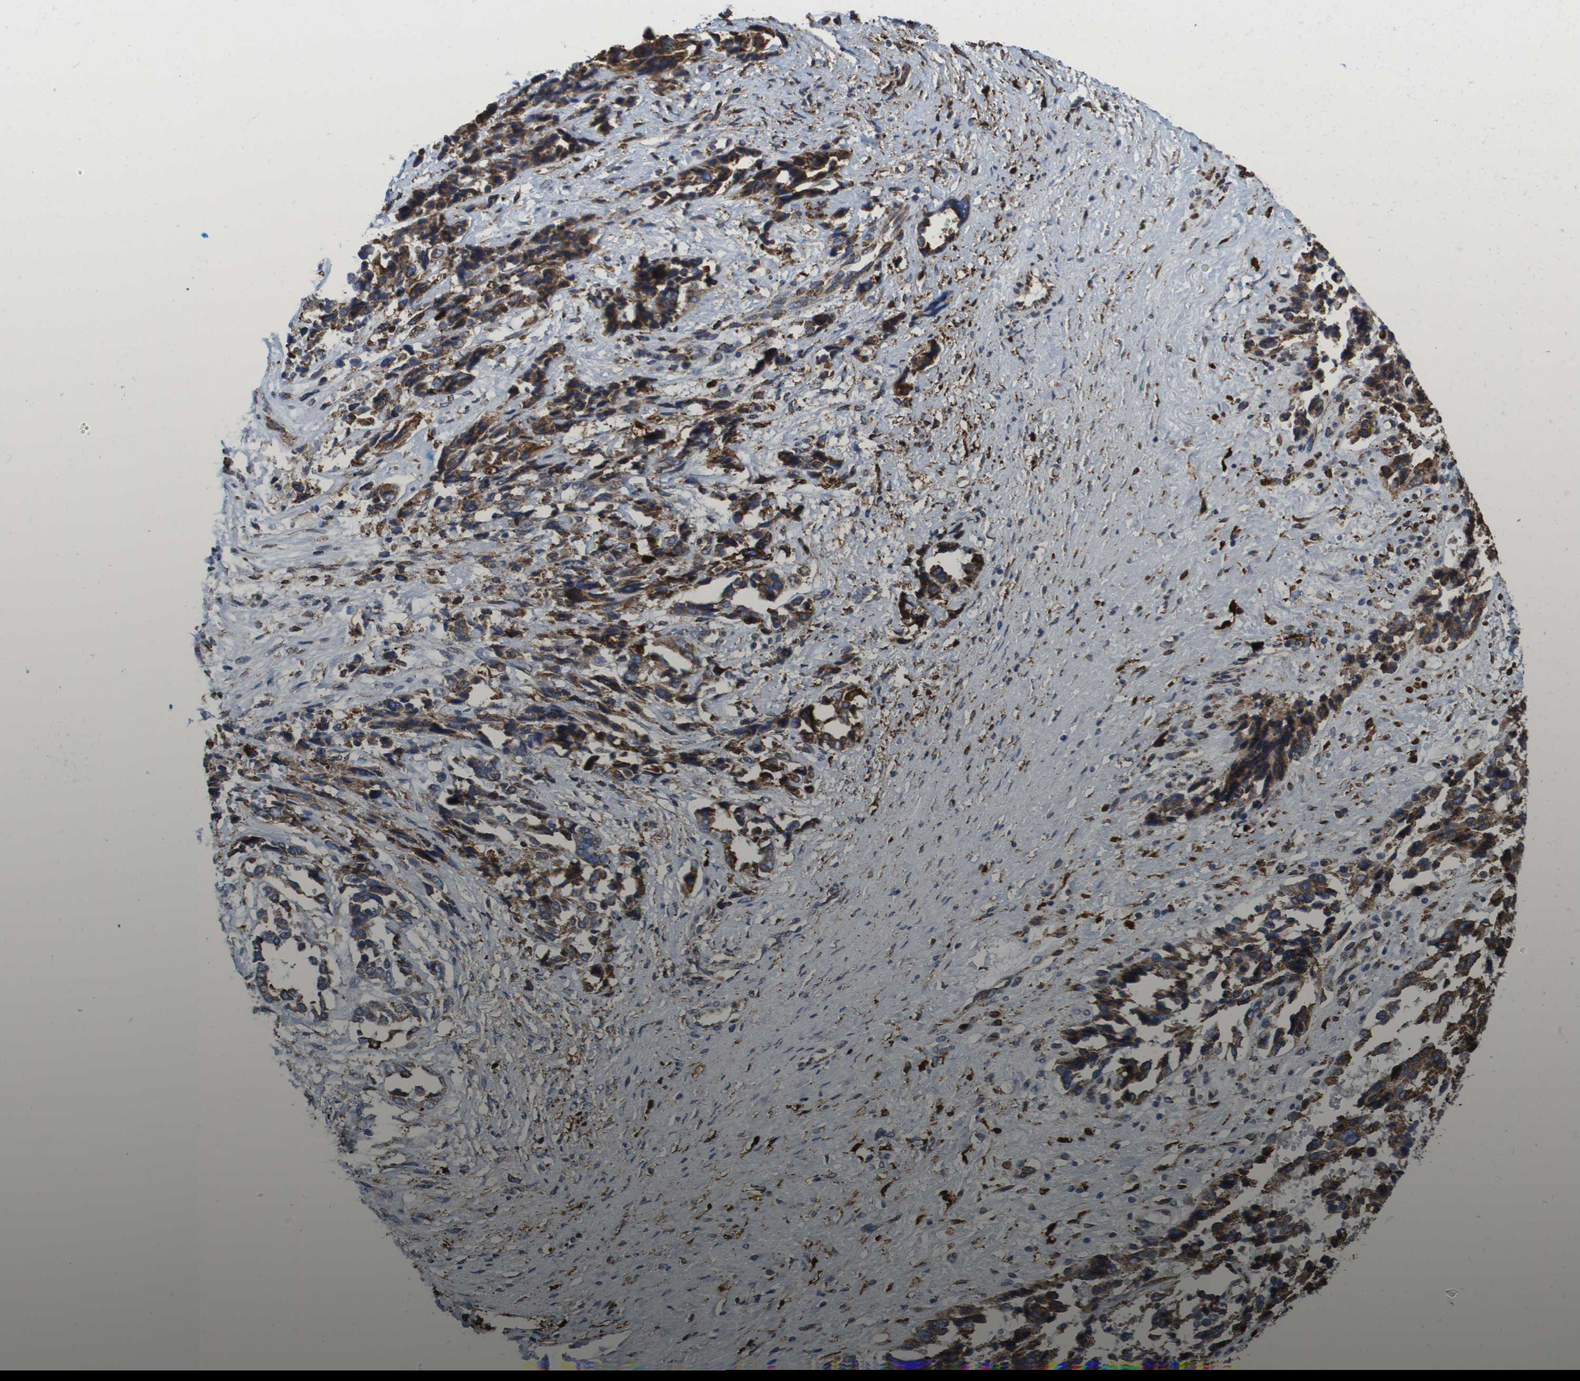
{"staining": {"intensity": "moderate", "quantity": "25%-75%", "location": "cytoplasmic/membranous"}, "tissue": "ovarian cancer", "cell_type": "Tumor cells", "image_type": "cancer", "snomed": [{"axis": "morphology", "description": "Cystadenocarcinoma, serous, NOS"}, {"axis": "topography", "description": "Ovary"}], "caption": "This image reveals immunohistochemistry (IHC) staining of human ovarian cancer (serous cystadenocarcinoma), with medium moderate cytoplasmic/membranous positivity in approximately 25%-75% of tumor cells.", "gene": "ST3GAL2", "patient": {"sex": "female", "age": 44}}